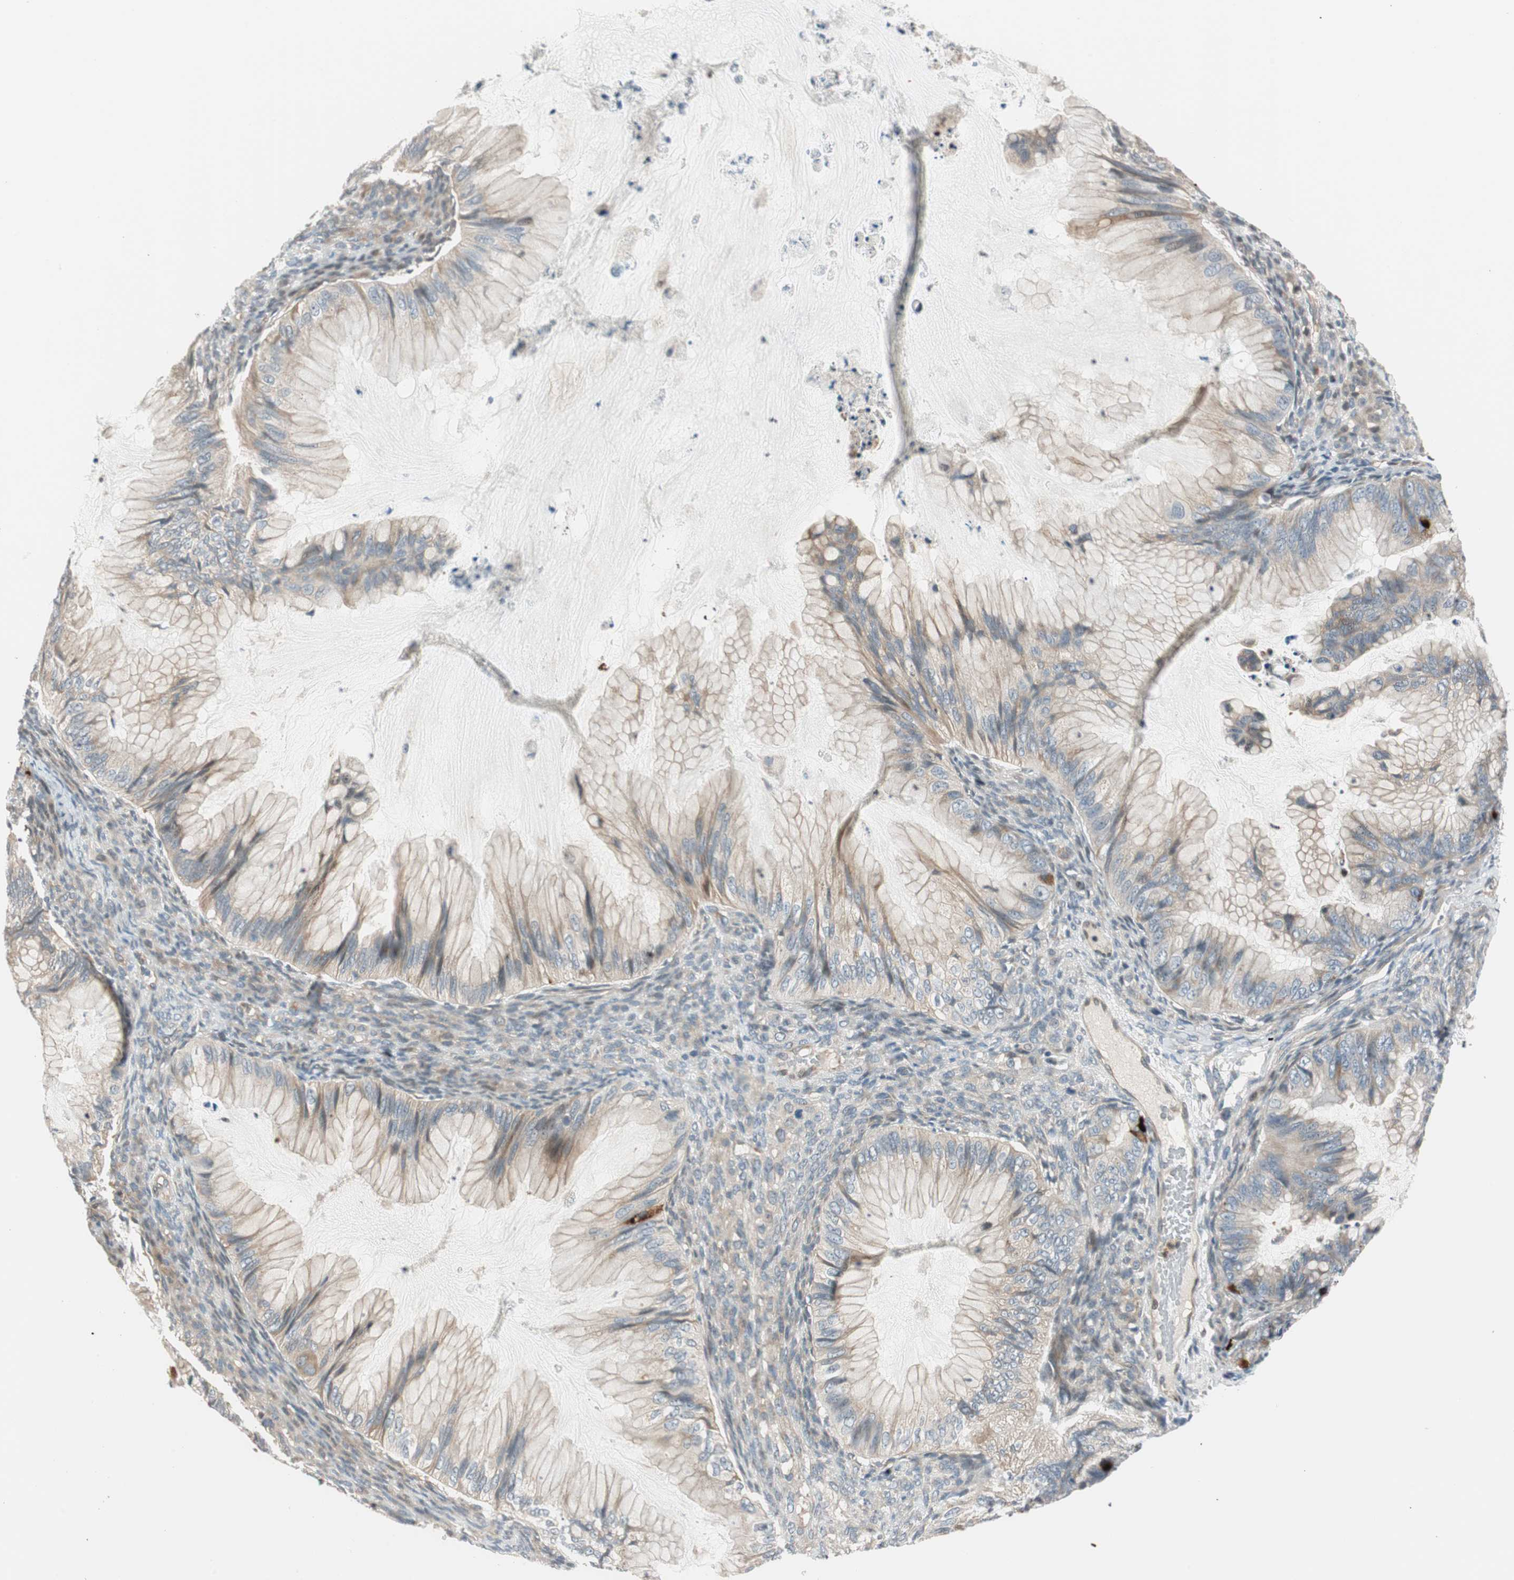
{"staining": {"intensity": "weak", "quantity": ">75%", "location": "cytoplasmic/membranous"}, "tissue": "ovarian cancer", "cell_type": "Tumor cells", "image_type": "cancer", "snomed": [{"axis": "morphology", "description": "Cystadenocarcinoma, mucinous, NOS"}, {"axis": "topography", "description": "Ovary"}], "caption": "Mucinous cystadenocarcinoma (ovarian) stained with immunohistochemistry (IHC) demonstrates weak cytoplasmic/membranous expression in about >75% of tumor cells.", "gene": "CGRRF1", "patient": {"sex": "female", "age": 36}}